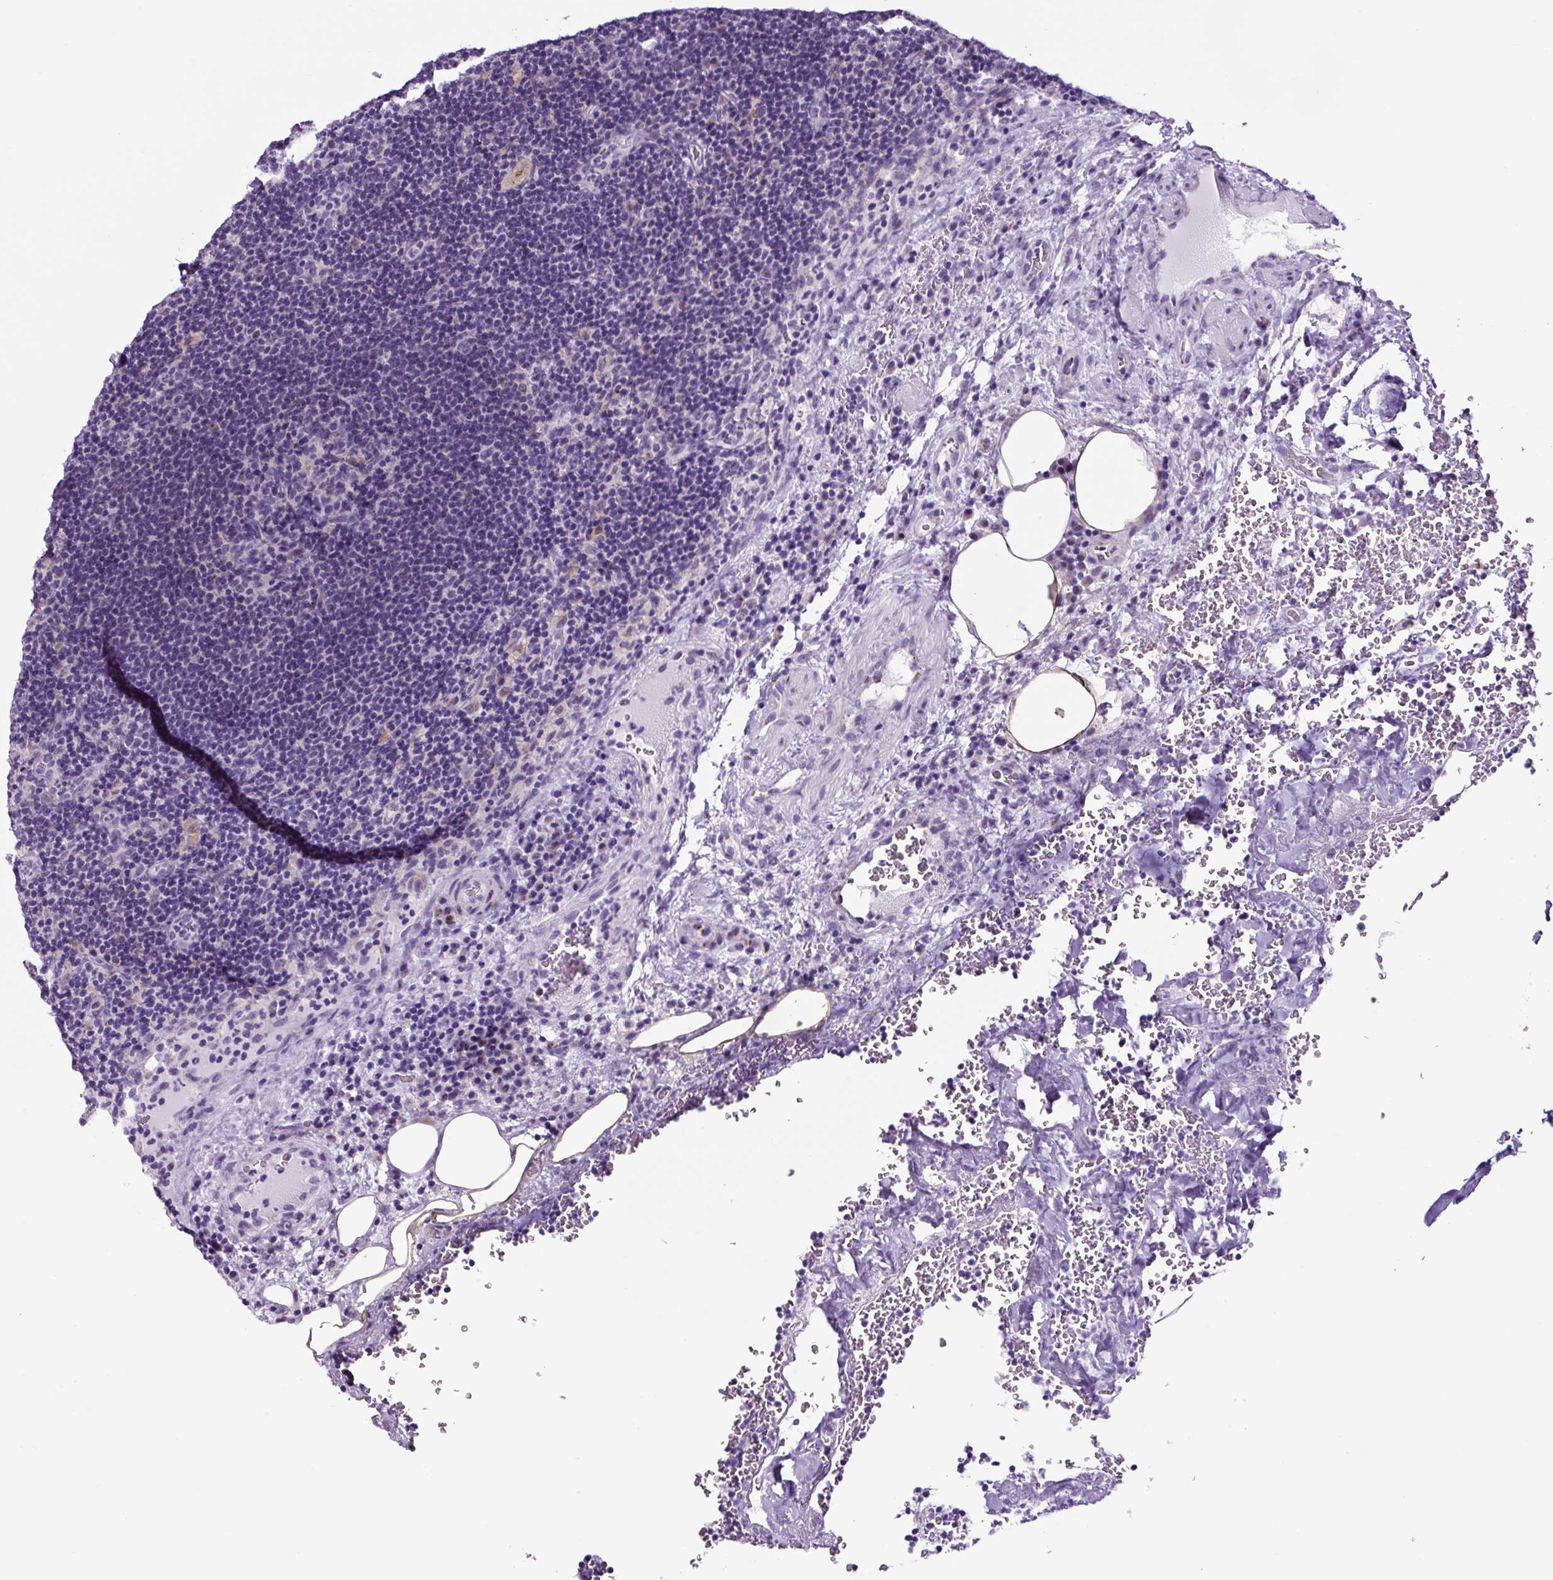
{"staining": {"intensity": "negative", "quantity": "none", "location": "none"}, "tissue": "lymph node", "cell_type": "Germinal center cells", "image_type": "normal", "snomed": [{"axis": "morphology", "description": "Normal tissue, NOS"}, {"axis": "topography", "description": "Lymph node"}], "caption": "The micrograph displays no staining of germinal center cells in unremarkable lymph node.", "gene": "GORASP1", "patient": {"sex": "female", "age": 70}}